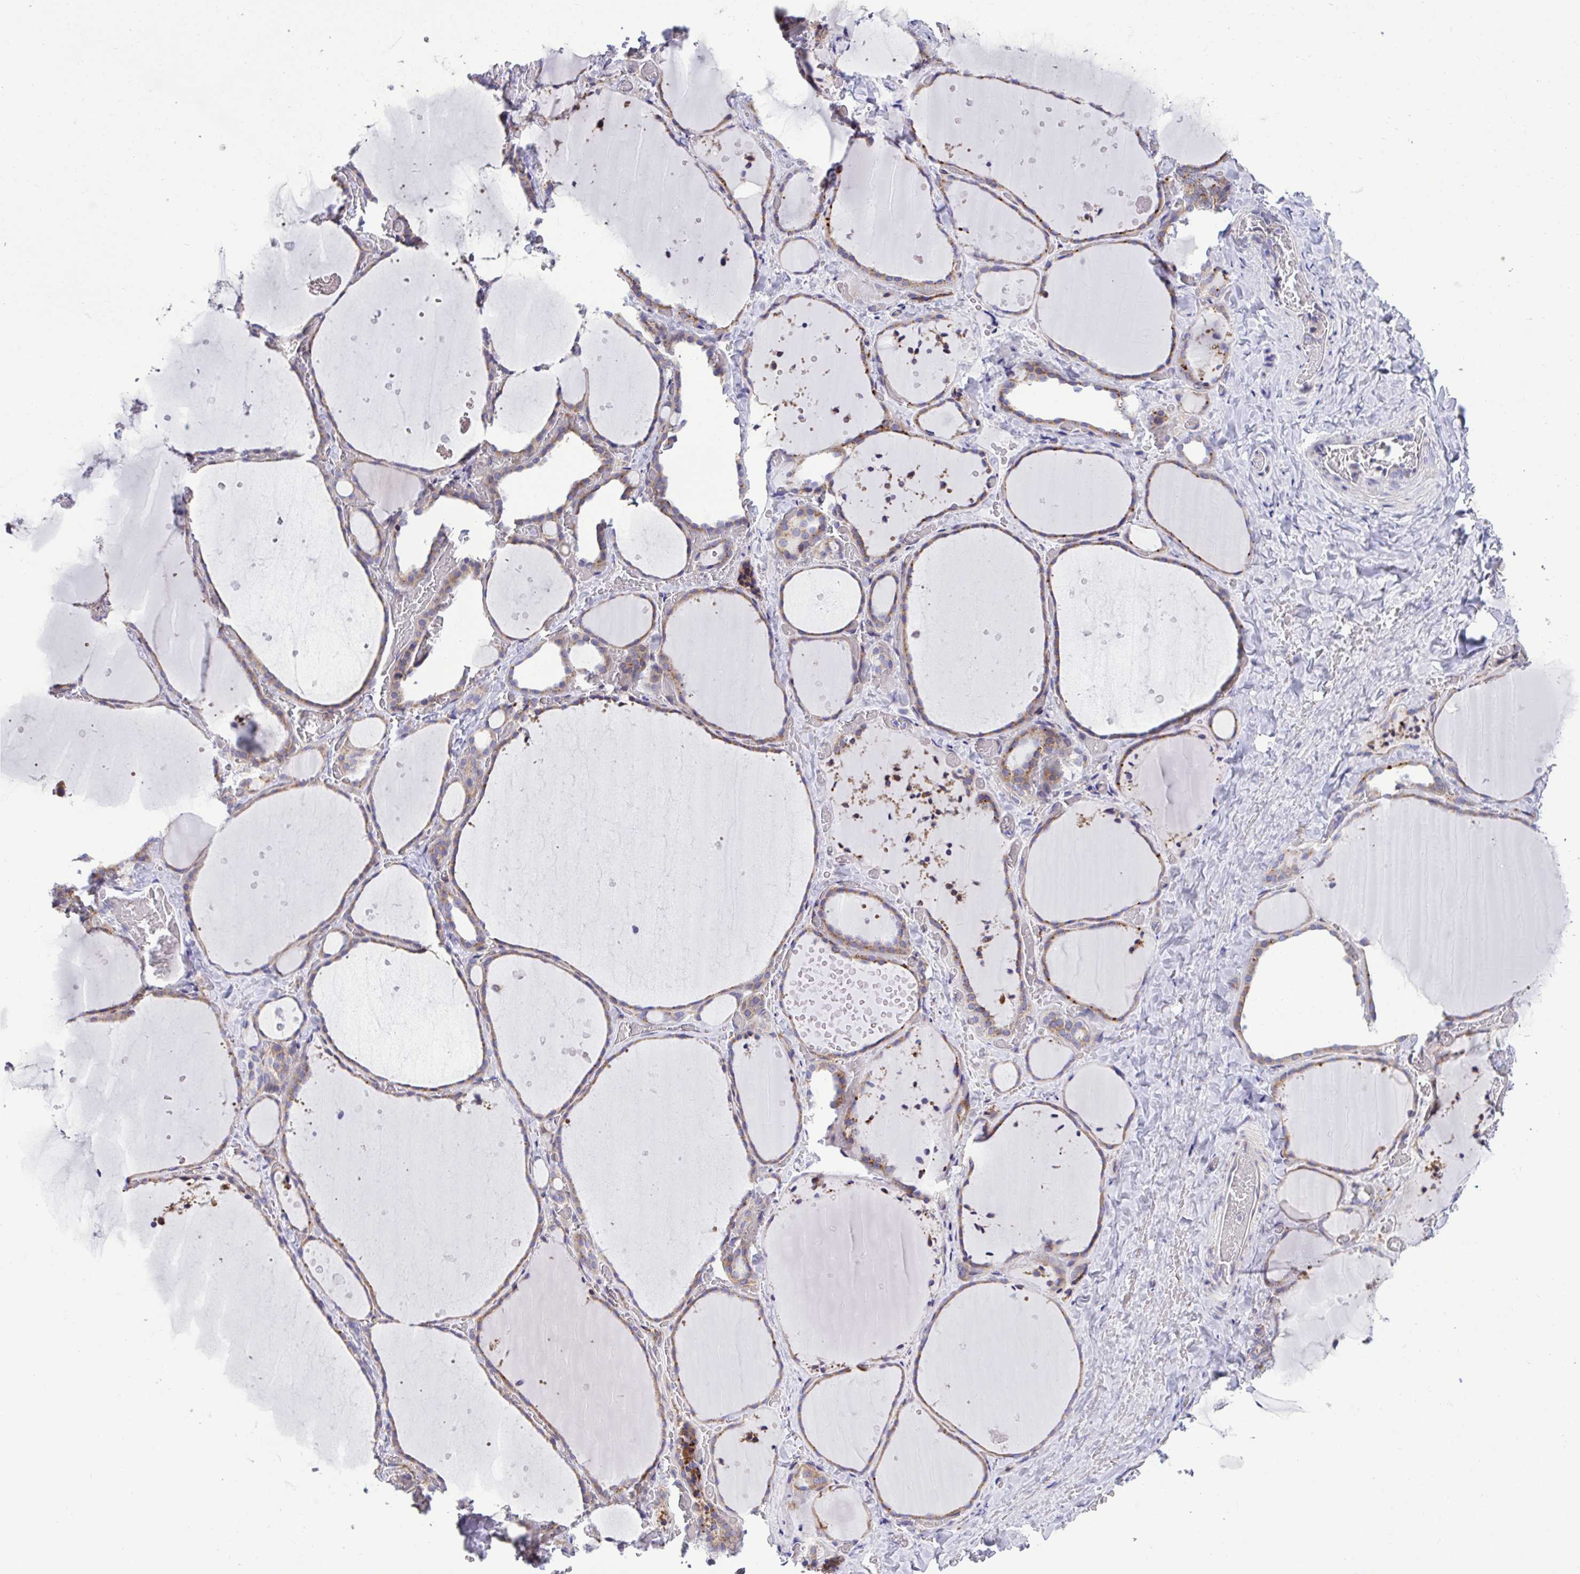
{"staining": {"intensity": "moderate", "quantity": ">75%", "location": "cytoplasmic/membranous"}, "tissue": "thyroid gland", "cell_type": "Glandular cells", "image_type": "normal", "snomed": [{"axis": "morphology", "description": "Normal tissue, NOS"}, {"axis": "topography", "description": "Thyroid gland"}], "caption": "Immunohistochemistry (DAB) staining of unremarkable thyroid gland displays moderate cytoplasmic/membranous protein staining in about >75% of glandular cells. Using DAB (brown) and hematoxylin (blue) stains, captured at high magnification using brightfield microscopy.", "gene": "RPS15", "patient": {"sex": "female", "age": 36}}